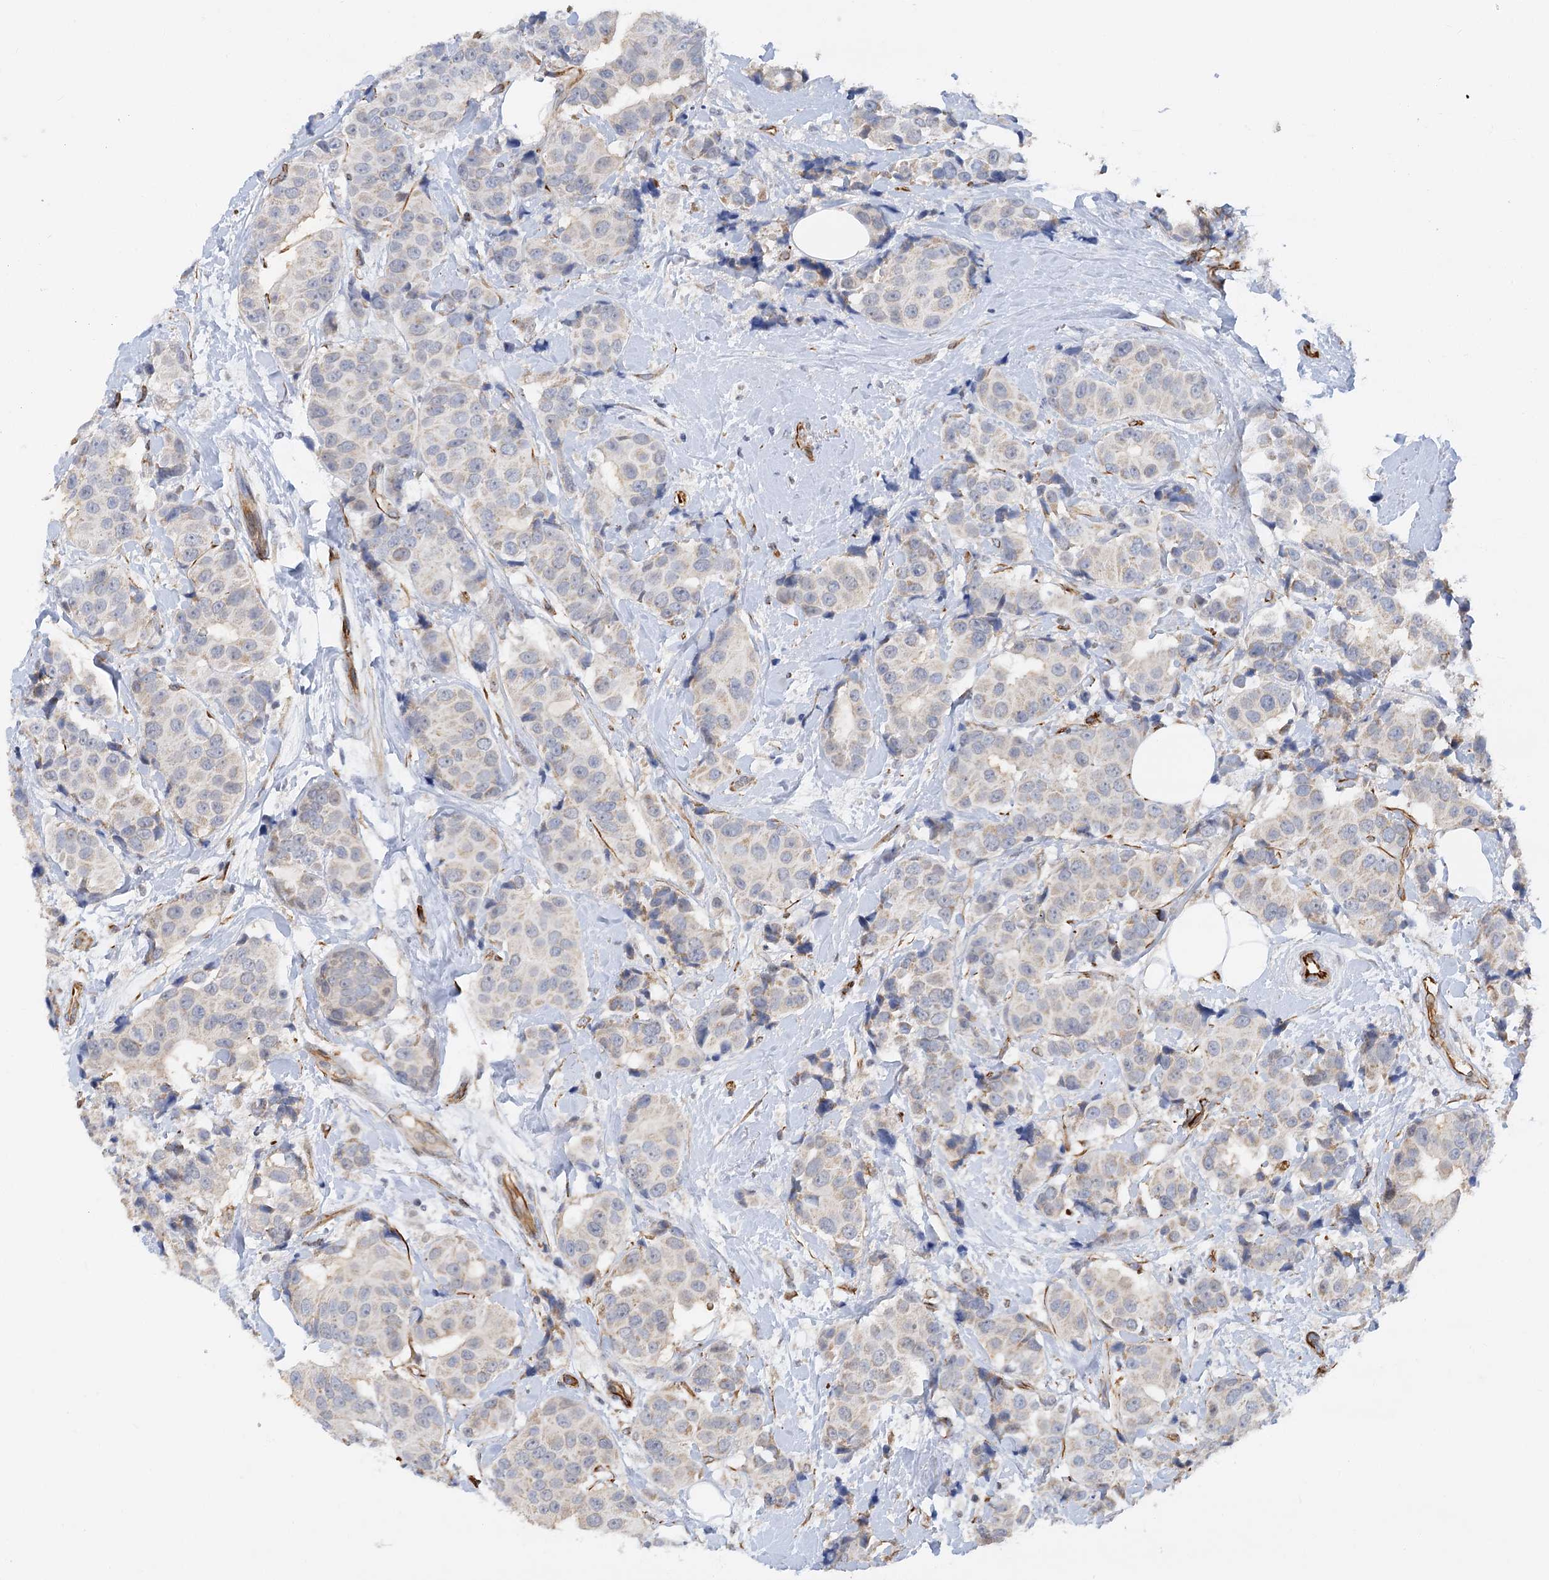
{"staining": {"intensity": "weak", "quantity": "<25%", "location": "cytoplasmic/membranous"}, "tissue": "breast cancer", "cell_type": "Tumor cells", "image_type": "cancer", "snomed": [{"axis": "morphology", "description": "Normal tissue, NOS"}, {"axis": "morphology", "description": "Duct carcinoma"}, {"axis": "topography", "description": "Breast"}], "caption": "This is an immunohistochemistry photomicrograph of human breast cancer (invasive ductal carcinoma). There is no positivity in tumor cells.", "gene": "NELL2", "patient": {"sex": "female", "age": 39}}